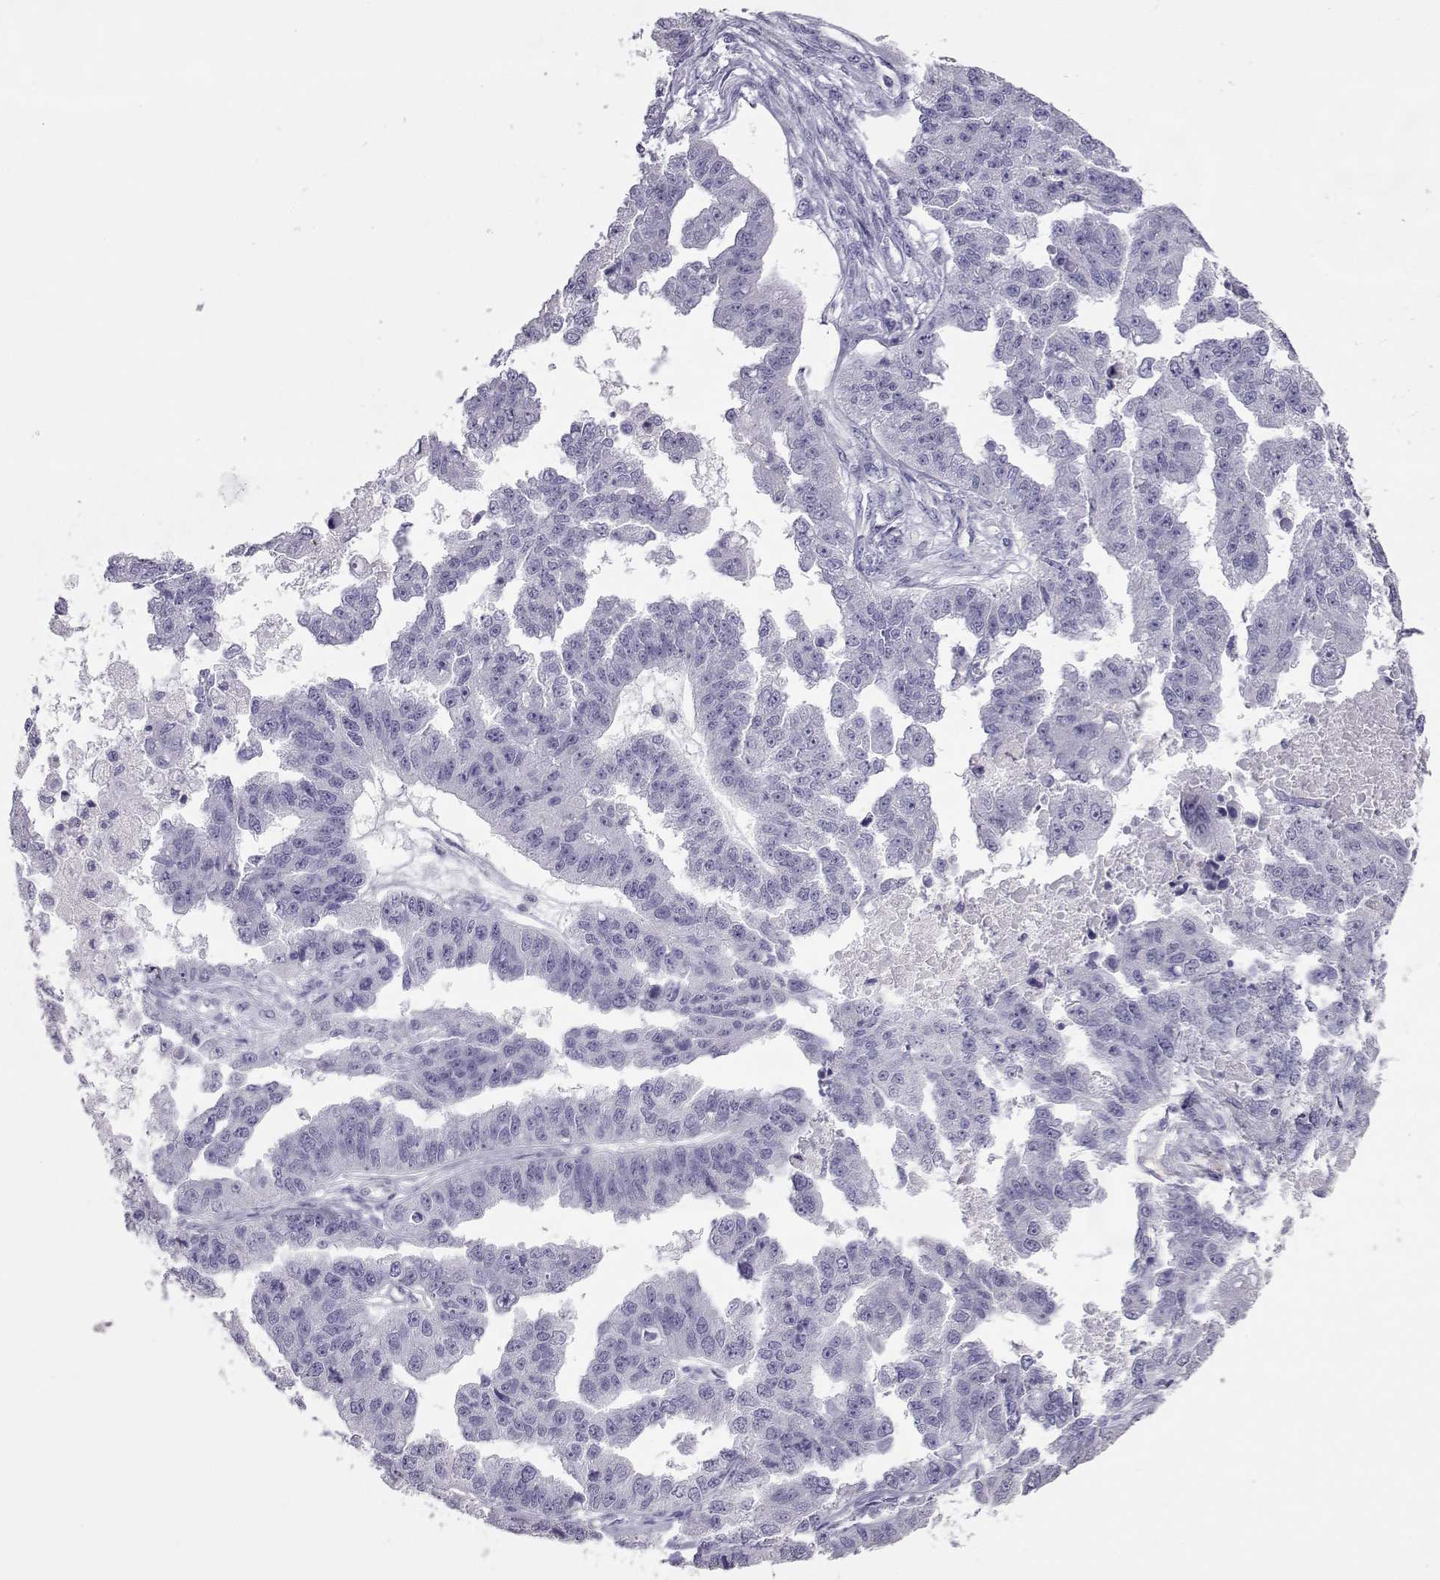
{"staining": {"intensity": "negative", "quantity": "none", "location": "none"}, "tissue": "ovarian cancer", "cell_type": "Tumor cells", "image_type": "cancer", "snomed": [{"axis": "morphology", "description": "Cystadenocarcinoma, serous, NOS"}, {"axis": "topography", "description": "Ovary"}], "caption": "An IHC photomicrograph of ovarian serous cystadenocarcinoma is shown. There is no staining in tumor cells of ovarian serous cystadenocarcinoma.", "gene": "PMCH", "patient": {"sex": "female", "age": 58}}